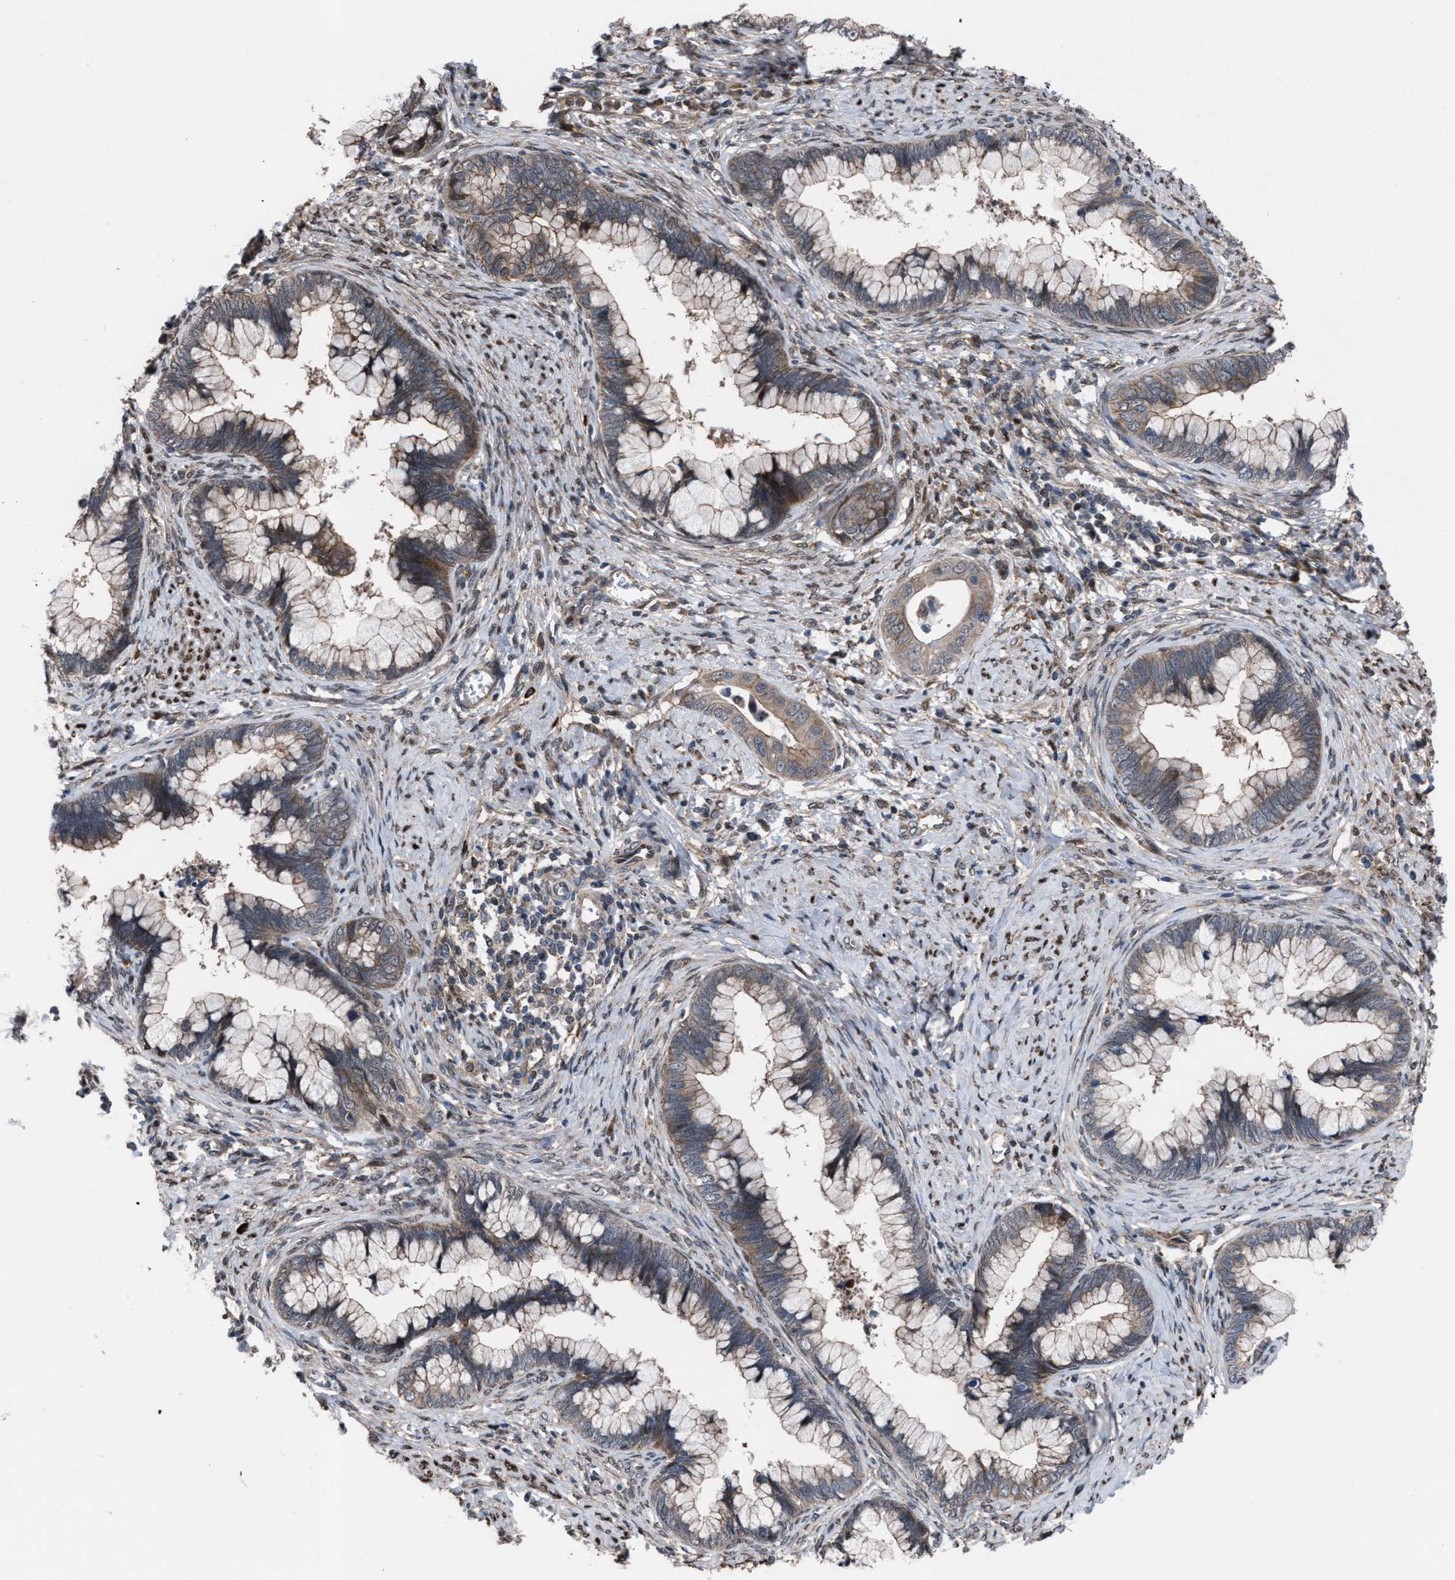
{"staining": {"intensity": "weak", "quantity": ">75%", "location": "cytoplasmic/membranous"}, "tissue": "cervical cancer", "cell_type": "Tumor cells", "image_type": "cancer", "snomed": [{"axis": "morphology", "description": "Adenocarcinoma, NOS"}, {"axis": "topography", "description": "Cervix"}], "caption": "This is an image of immunohistochemistry (IHC) staining of adenocarcinoma (cervical), which shows weak staining in the cytoplasmic/membranous of tumor cells.", "gene": "TP53BP2", "patient": {"sex": "female", "age": 44}}